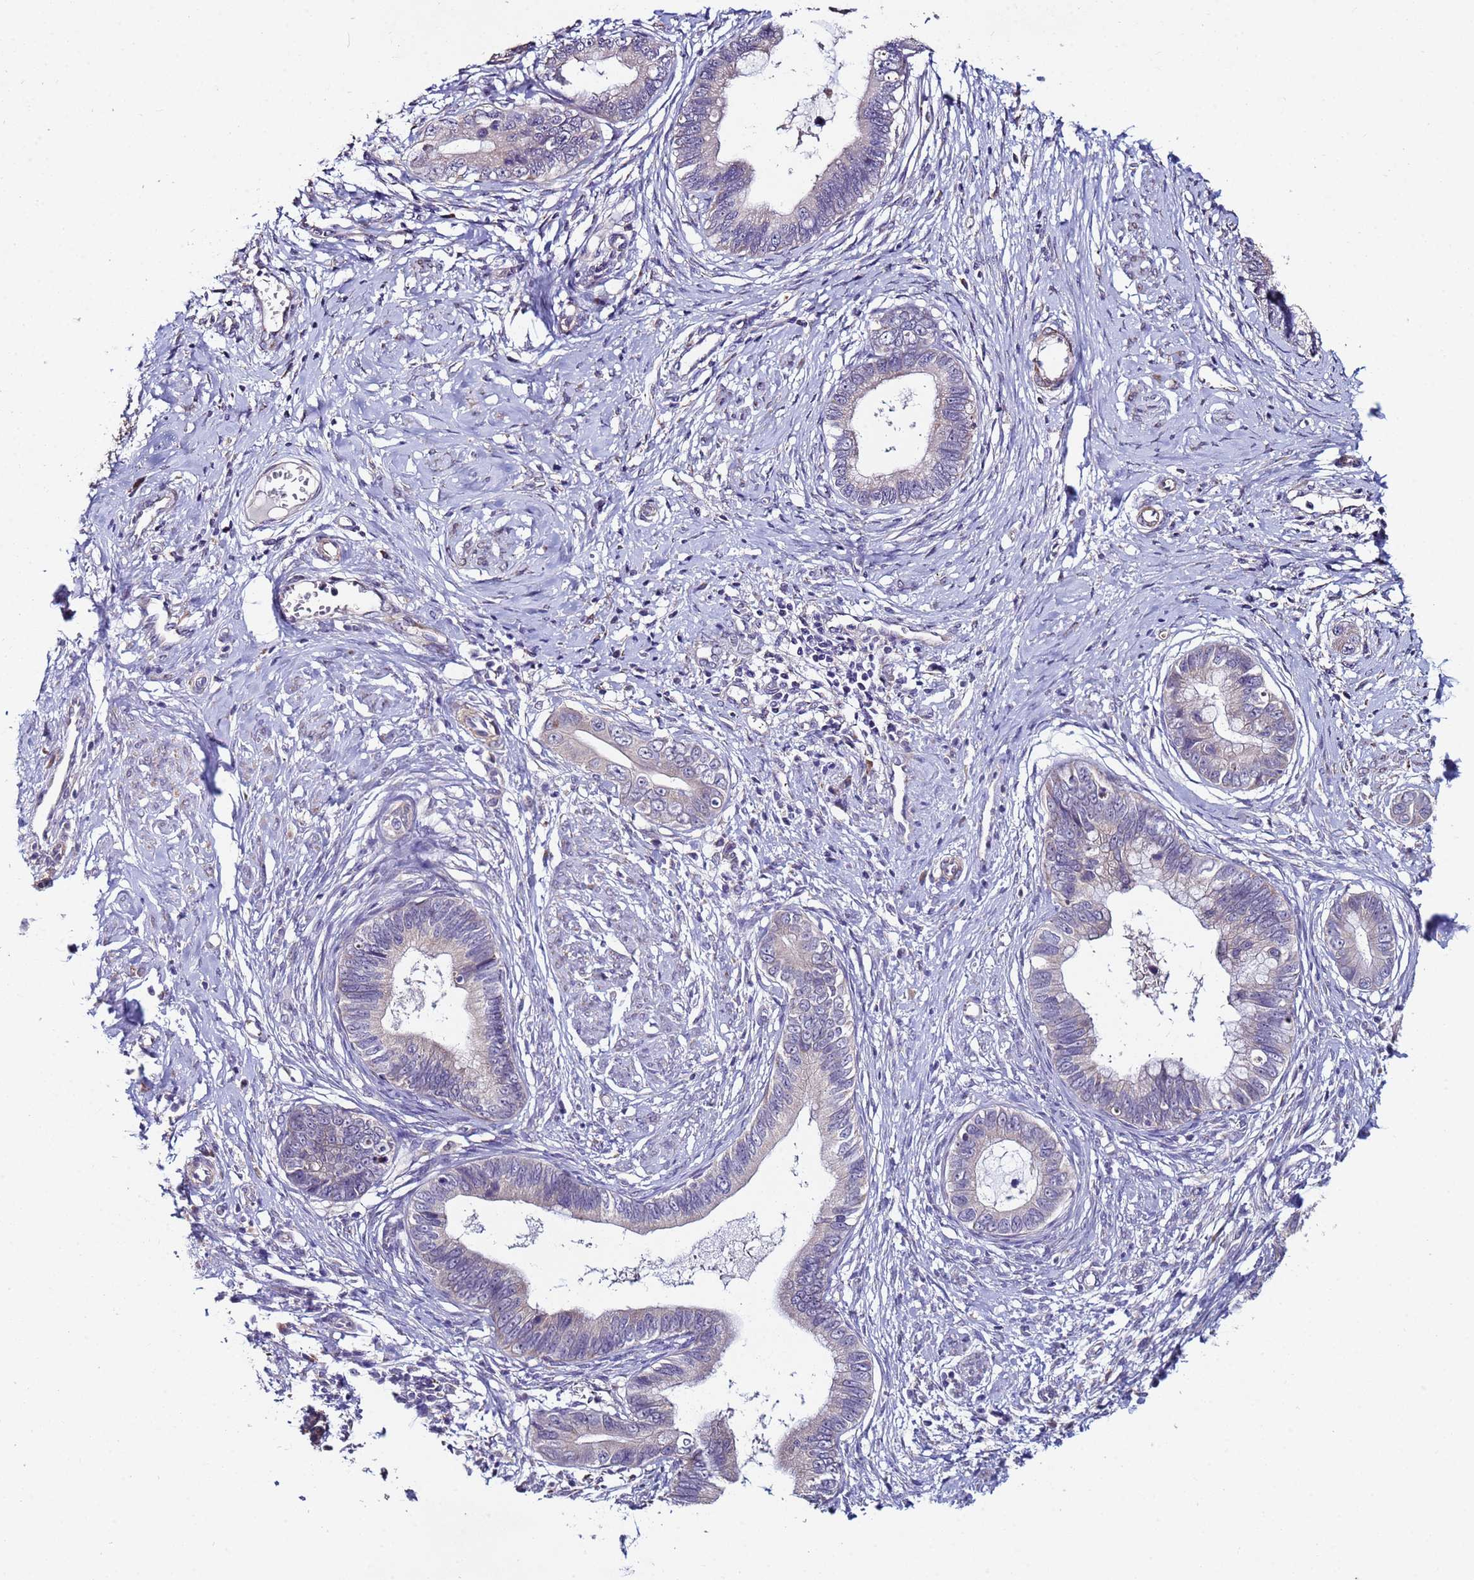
{"staining": {"intensity": "negative", "quantity": "none", "location": "none"}, "tissue": "cervical cancer", "cell_type": "Tumor cells", "image_type": "cancer", "snomed": [{"axis": "morphology", "description": "Adenocarcinoma, NOS"}, {"axis": "topography", "description": "Cervix"}], "caption": "Tumor cells are negative for brown protein staining in cervical cancer (adenocarcinoma). Brightfield microscopy of immunohistochemistry (IHC) stained with DAB (3,3'-diaminobenzidine) (brown) and hematoxylin (blue), captured at high magnification.", "gene": "CLHC1", "patient": {"sex": "female", "age": 44}}